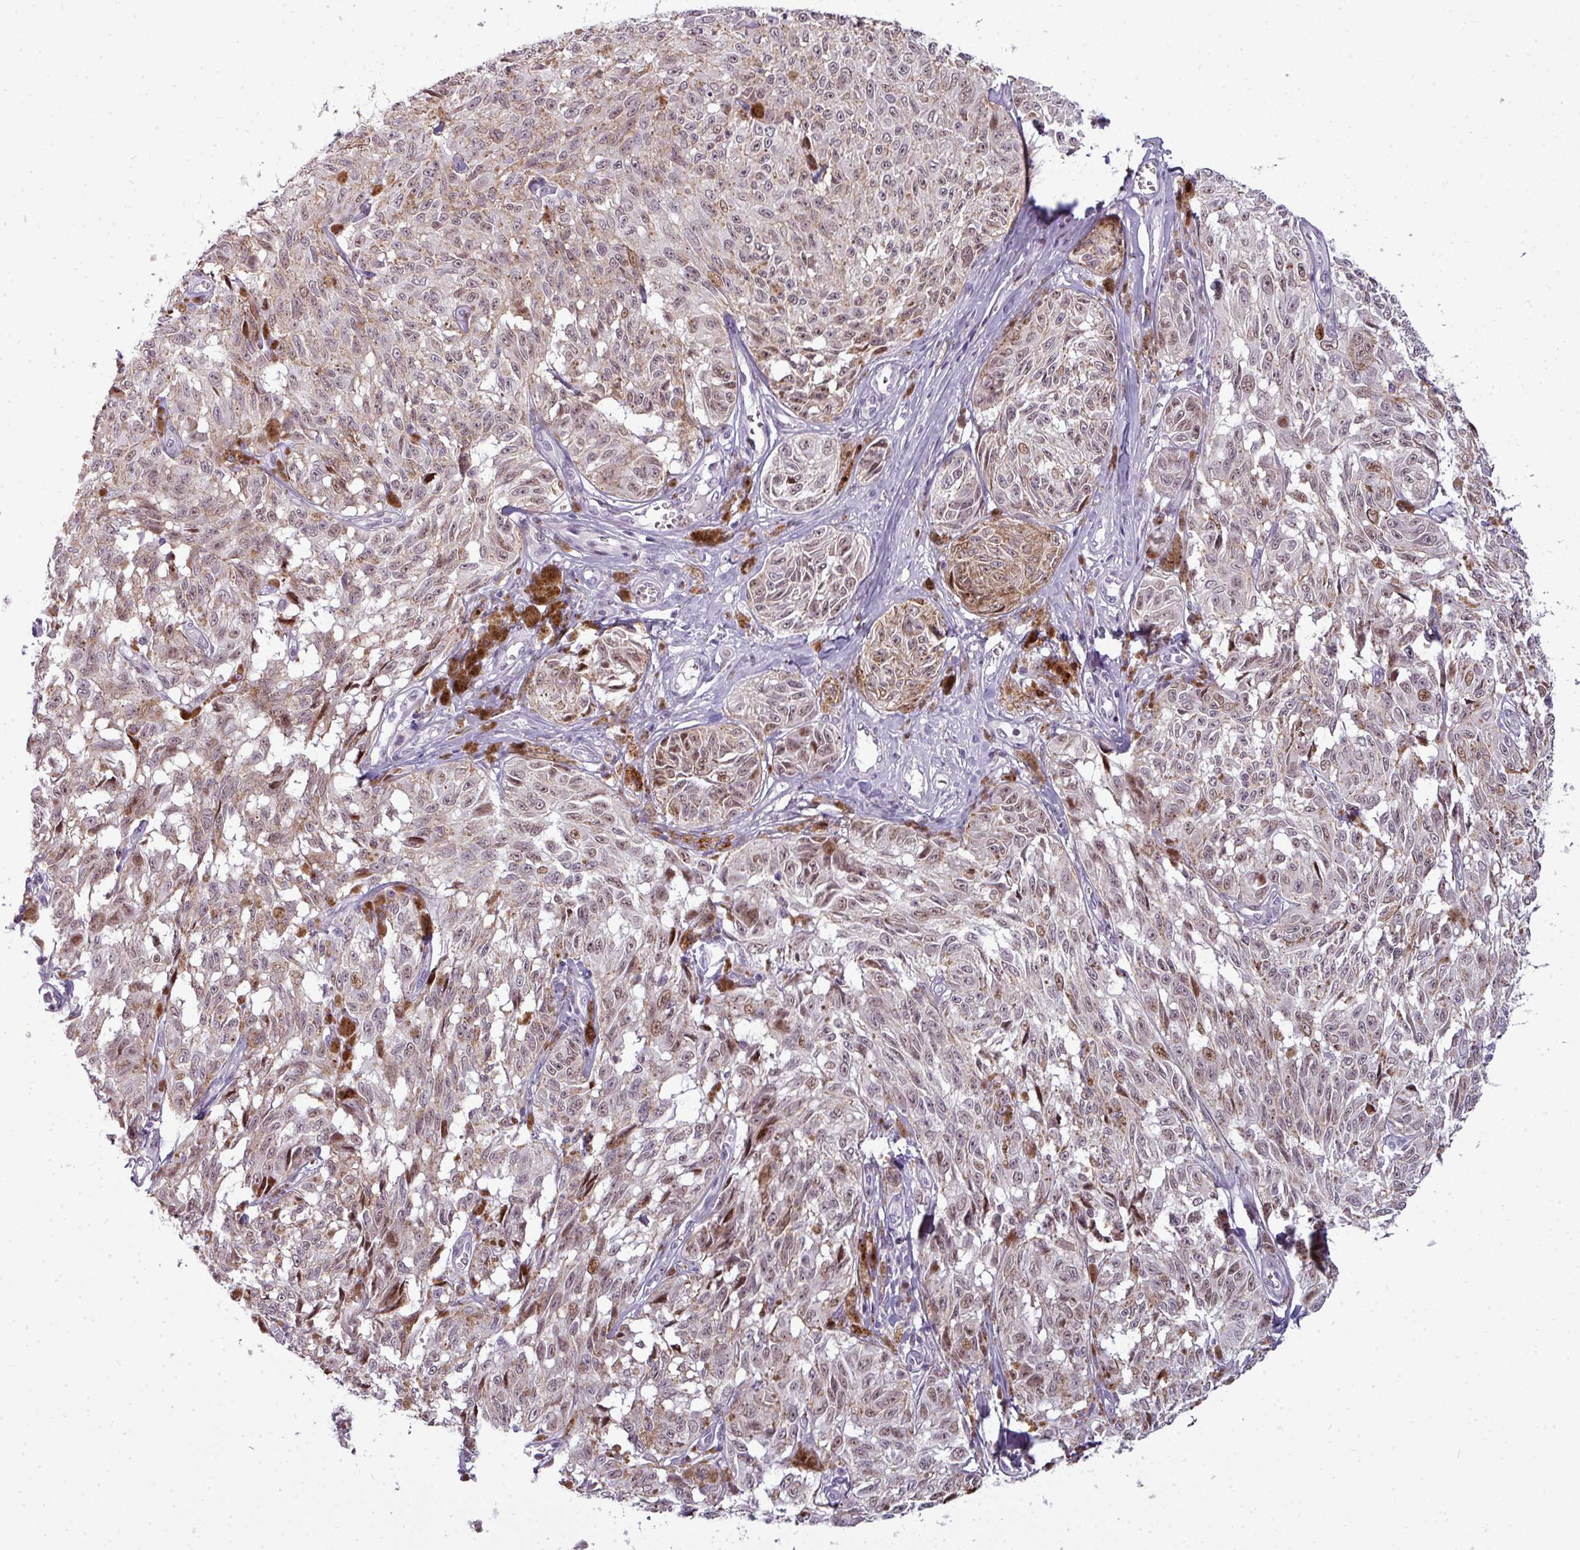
{"staining": {"intensity": "weak", "quantity": "25%-75%", "location": "cytoplasmic/membranous,nuclear"}, "tissue": "melanoma", "cell_type": "Tumor cells", "image_type": "cancer", "snomed": [{"axis": "morphology", "description": "Malignant melanoma, NOS"}, {"axis": "topography", "description": "Skin"}], "caption": "A high-resolution micrograph shows IHC staining of melanoma, which demonstrates weak cytoplasmic/membranous and nuclear expression in approximately 25%-75% of tumor cells.", "gene": "TMEFF1", "patient": {"sex": "male", "age": 68}}